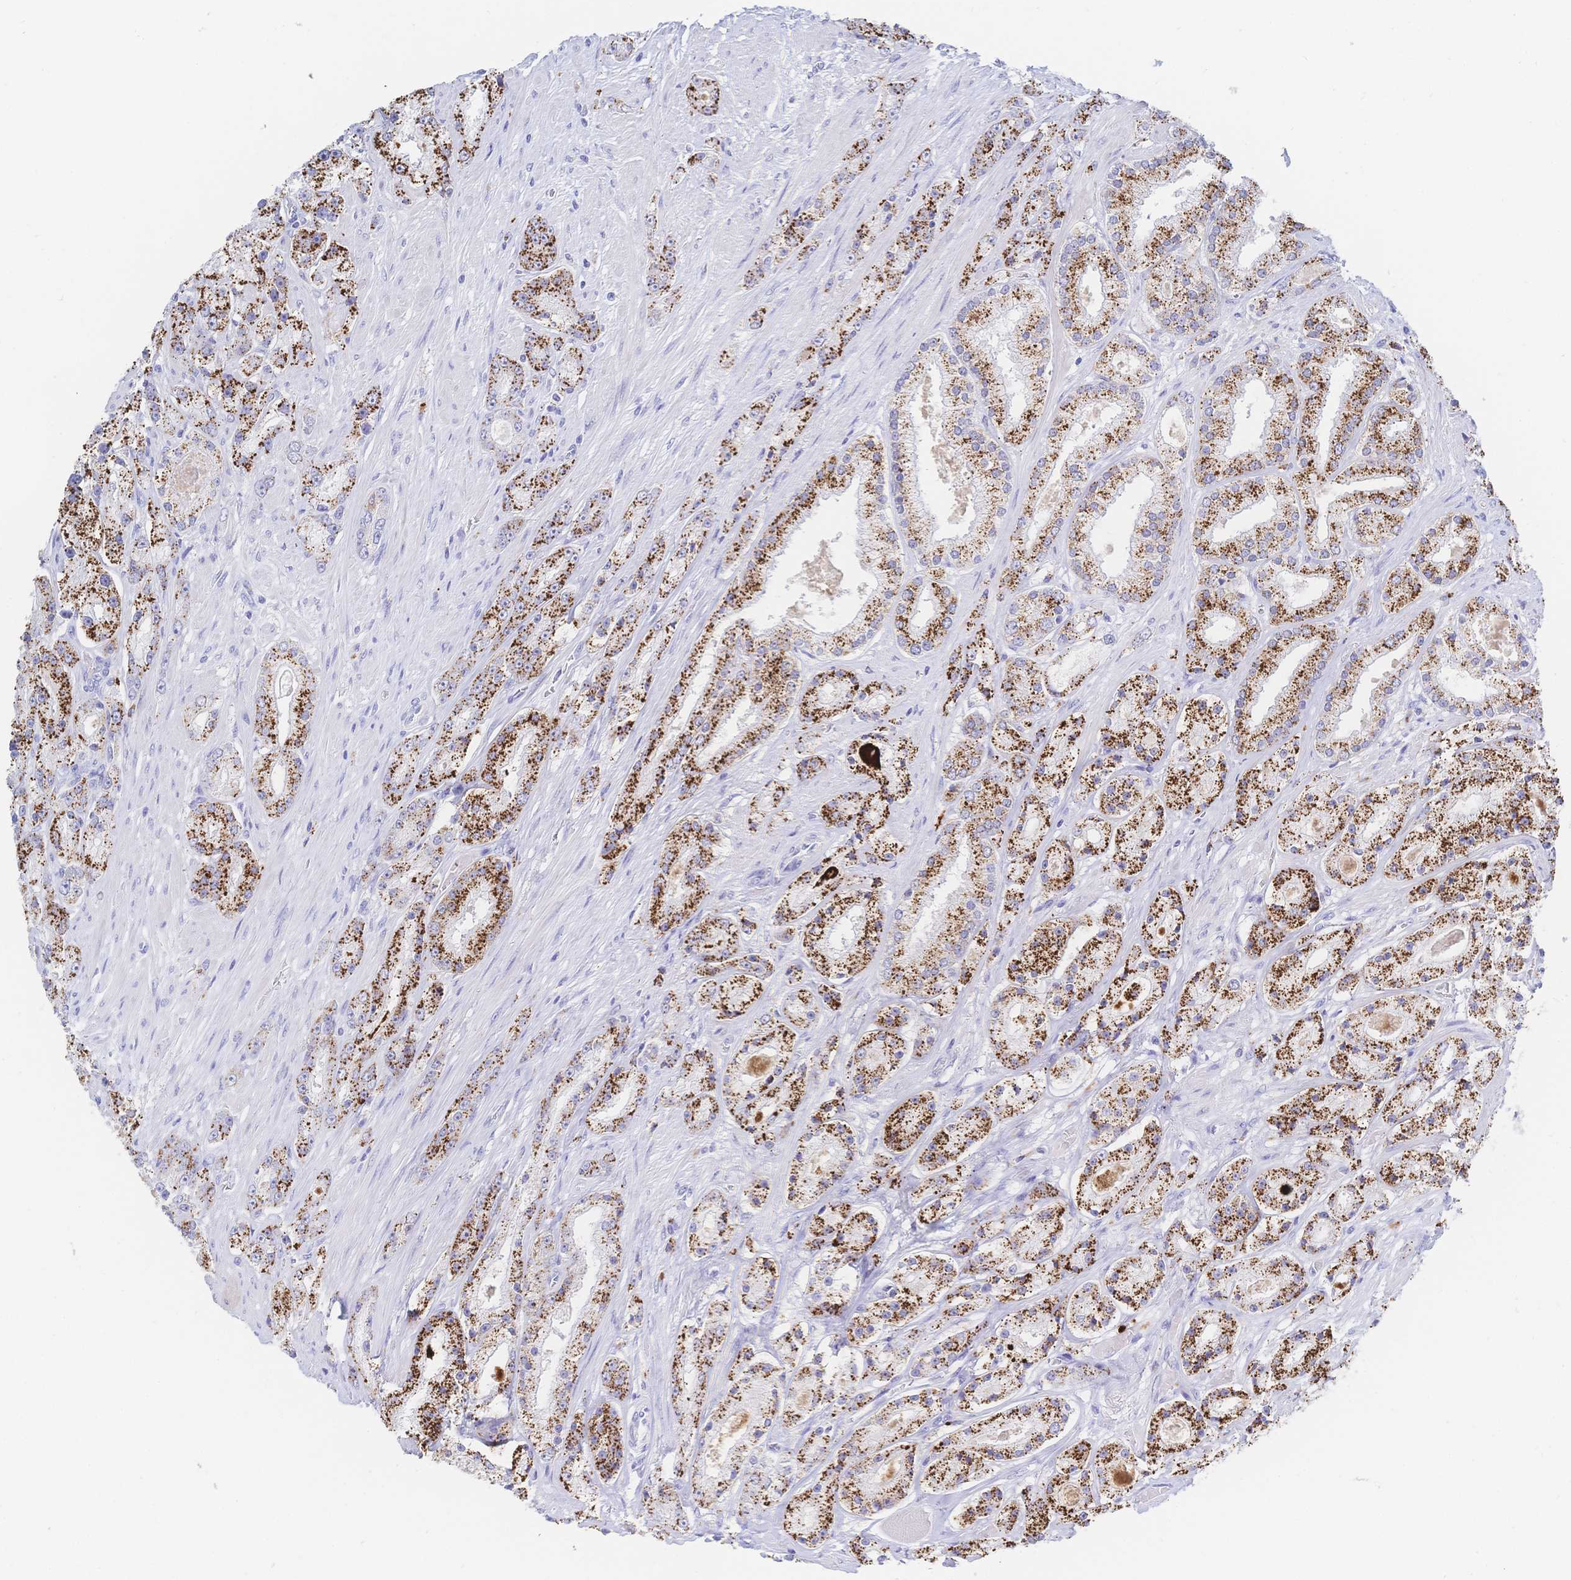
{"staining": {"intensity": "strong", "quantity": ">75%", "location": "cytoplasmic/membranous"}, "tissue": "prostate cancer", "cell_type": "Tumor cells", "image_type": "cancer", "snomed": [{"axis": "morphology", "description": "Adenocarcinoma, High grade"}, {"axis": "topography", "description": "Prostate"}], "caption": "Prostate cancer tissue displays strong cytoplasmic/membranous positivity in approximately >75% of tumor cells", "gene": "RRM1", "patient": {"sex": "male", "age": 67}}